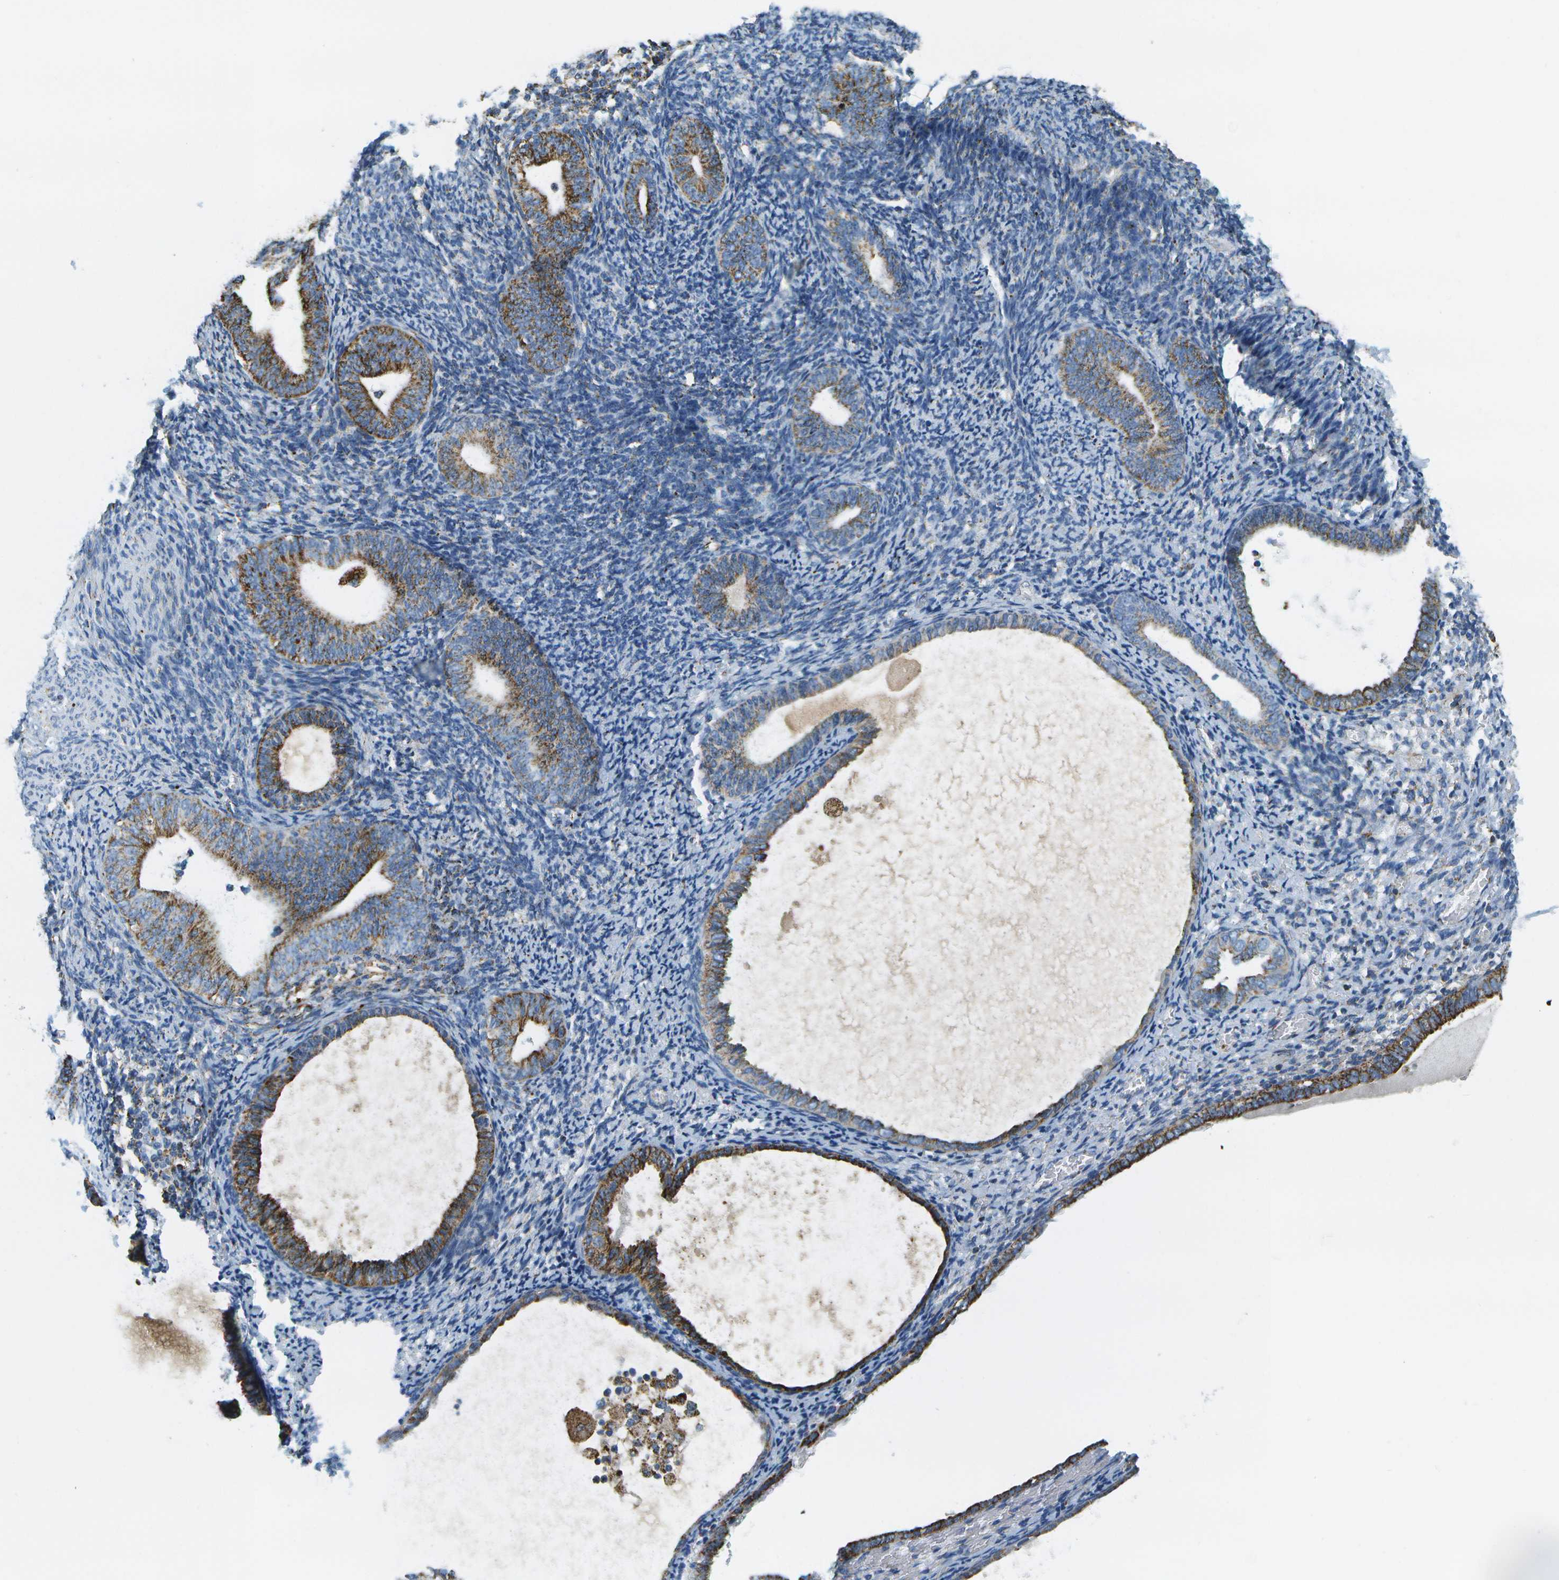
{"staining": {"intensity": "moderate", "quantity": "<25%", "location": "cytoplasmic/membranous"}, "tissue": "endometrium", "cell_type": "Cells in endometrial stroma", "image_type": "normal", "snomed": [{"axis": "morphology", "description": "Normal tissue, NOS"}, {"axis": "topography", "description": "Endometrium"}], "caption": "The image demonstrates a brown stain indicating the presence of a protein in the cytoplasmic/membranous of cells in endometrial stroma in endometrium. (IHC, brightfield microscopy, high magnification).", "gene": "HLCS", "patient": {"sex": "female", "age": 66}}